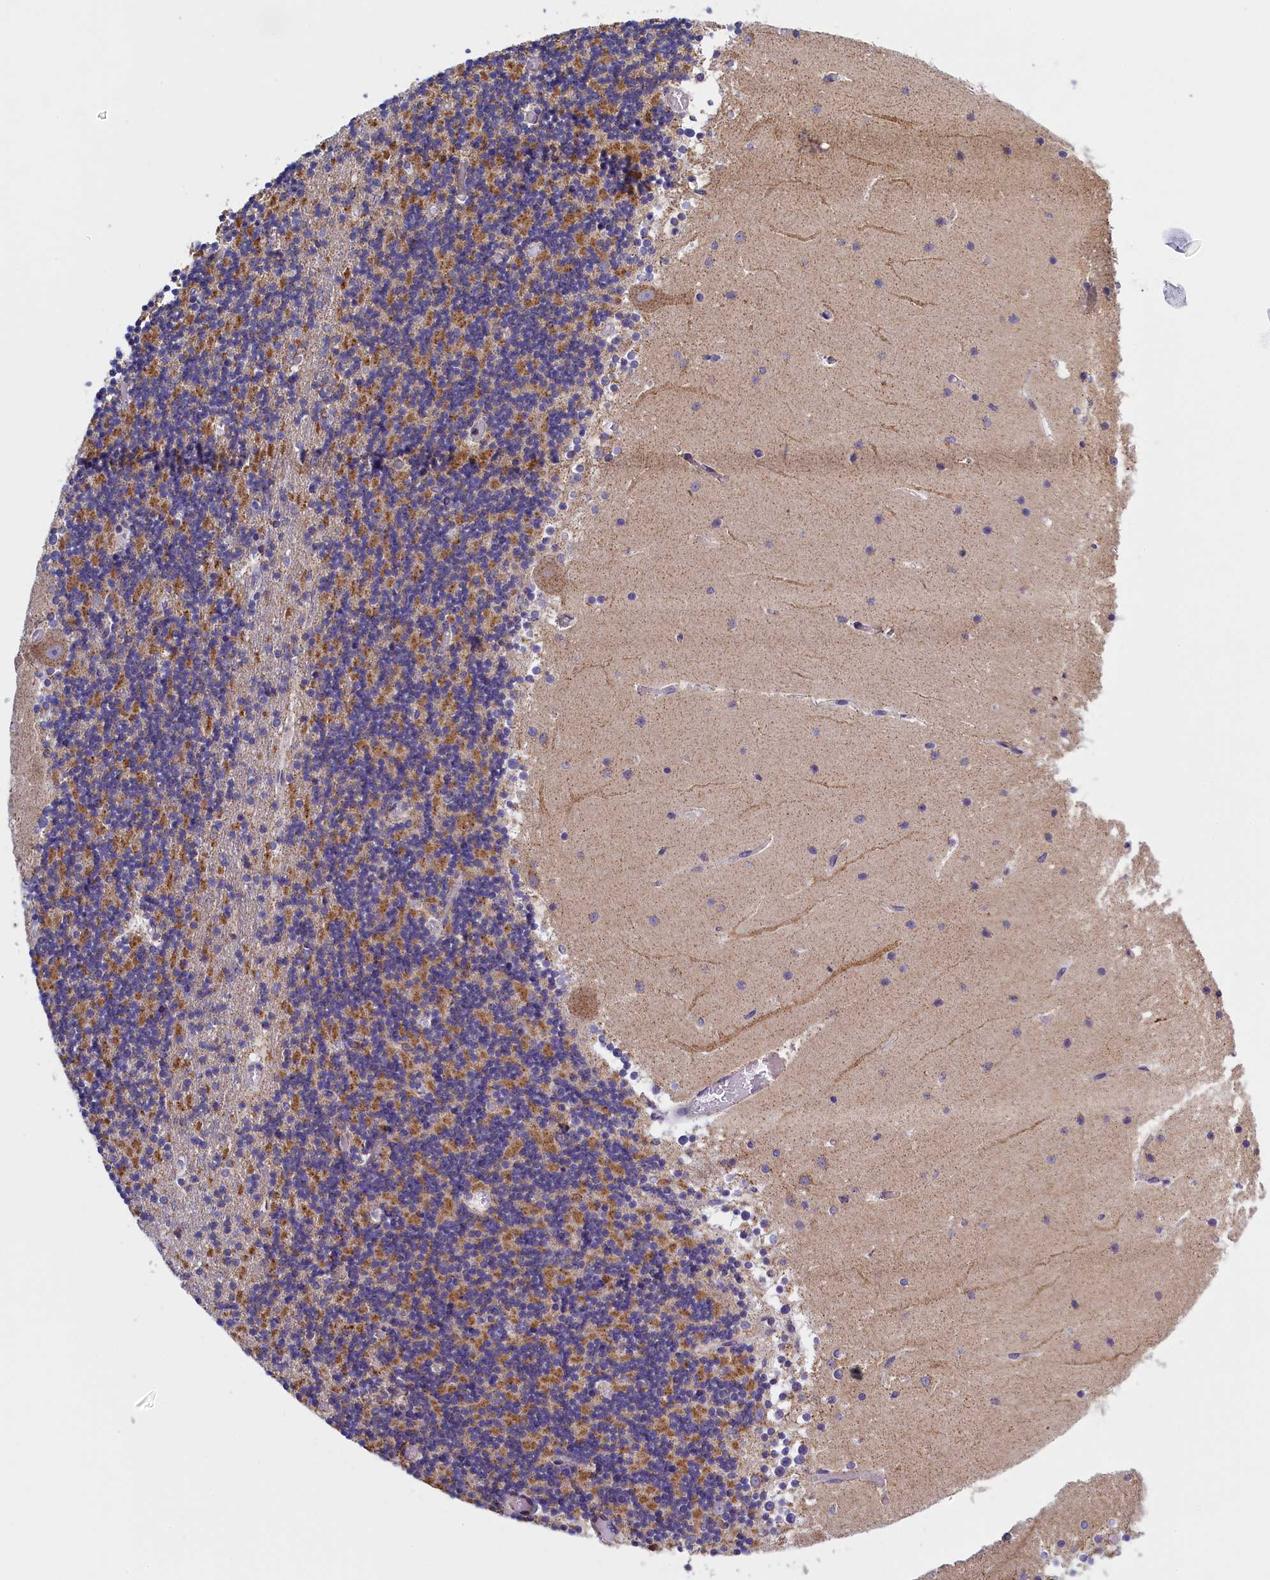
{"staining": {"intensity": "moderate", "quantity": "25%-75%", "location": "cytoplasmic/membranous"}, "tissue": "cerebellum", "cell_type": "Cells in granular layer", "image_type": "normal", "snomed": [{"axis": "morphology", "description": "Normal tissue, NOS"}, {"axis": "topography", "description": "Cerebellum"}], "caption": "A brown stain labels moderate cytoplasmic/membranous staining of a protein in cells in granular layer of benign cerebellum.", "gene": "IFT122", "patient": {"sex": "female", "age": 28}}